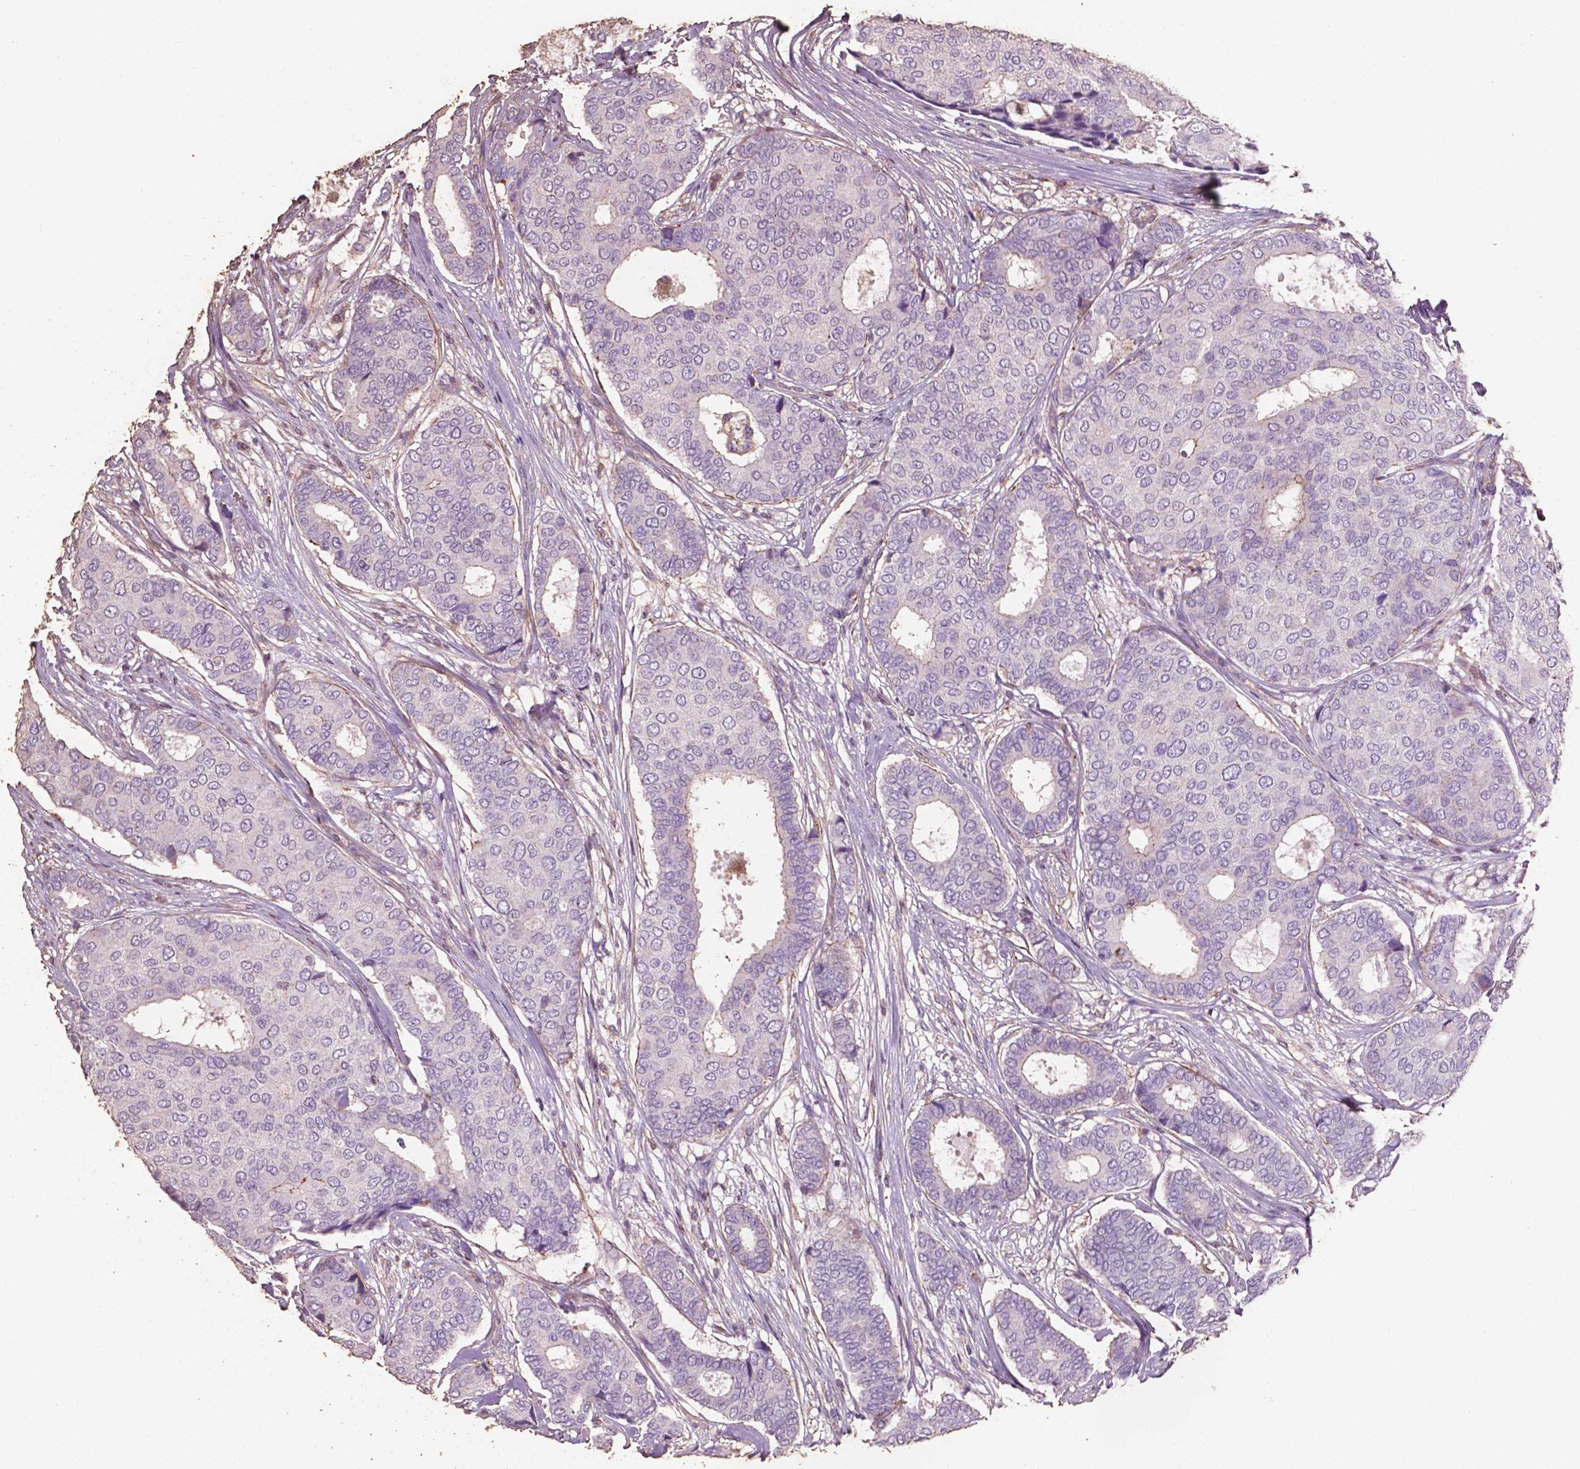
{"staining": {"intensity": "negative", "quantity": "none", "location": "none"}, "tissue": "breast cancer", "cell_type": "Tumor cells", "image_type": "cancer", "snomed": [{"axis": "morphology", "description": "Duct carcinoma"}, {"axis": "topography", "description": "Breast"}], "caption": "IHC photomicrograph of neoplastic tissue: human breast cancer stained with DAB displays no significant protein staining in tumor cells. The staining was performed using DAB to visualize the protein expression in brown, while the nuclei were stained in blue with hematoxylin (Magnification: 20x).", "gene": "COMMD4", "patient": {"sex": "female", "age": 75}}